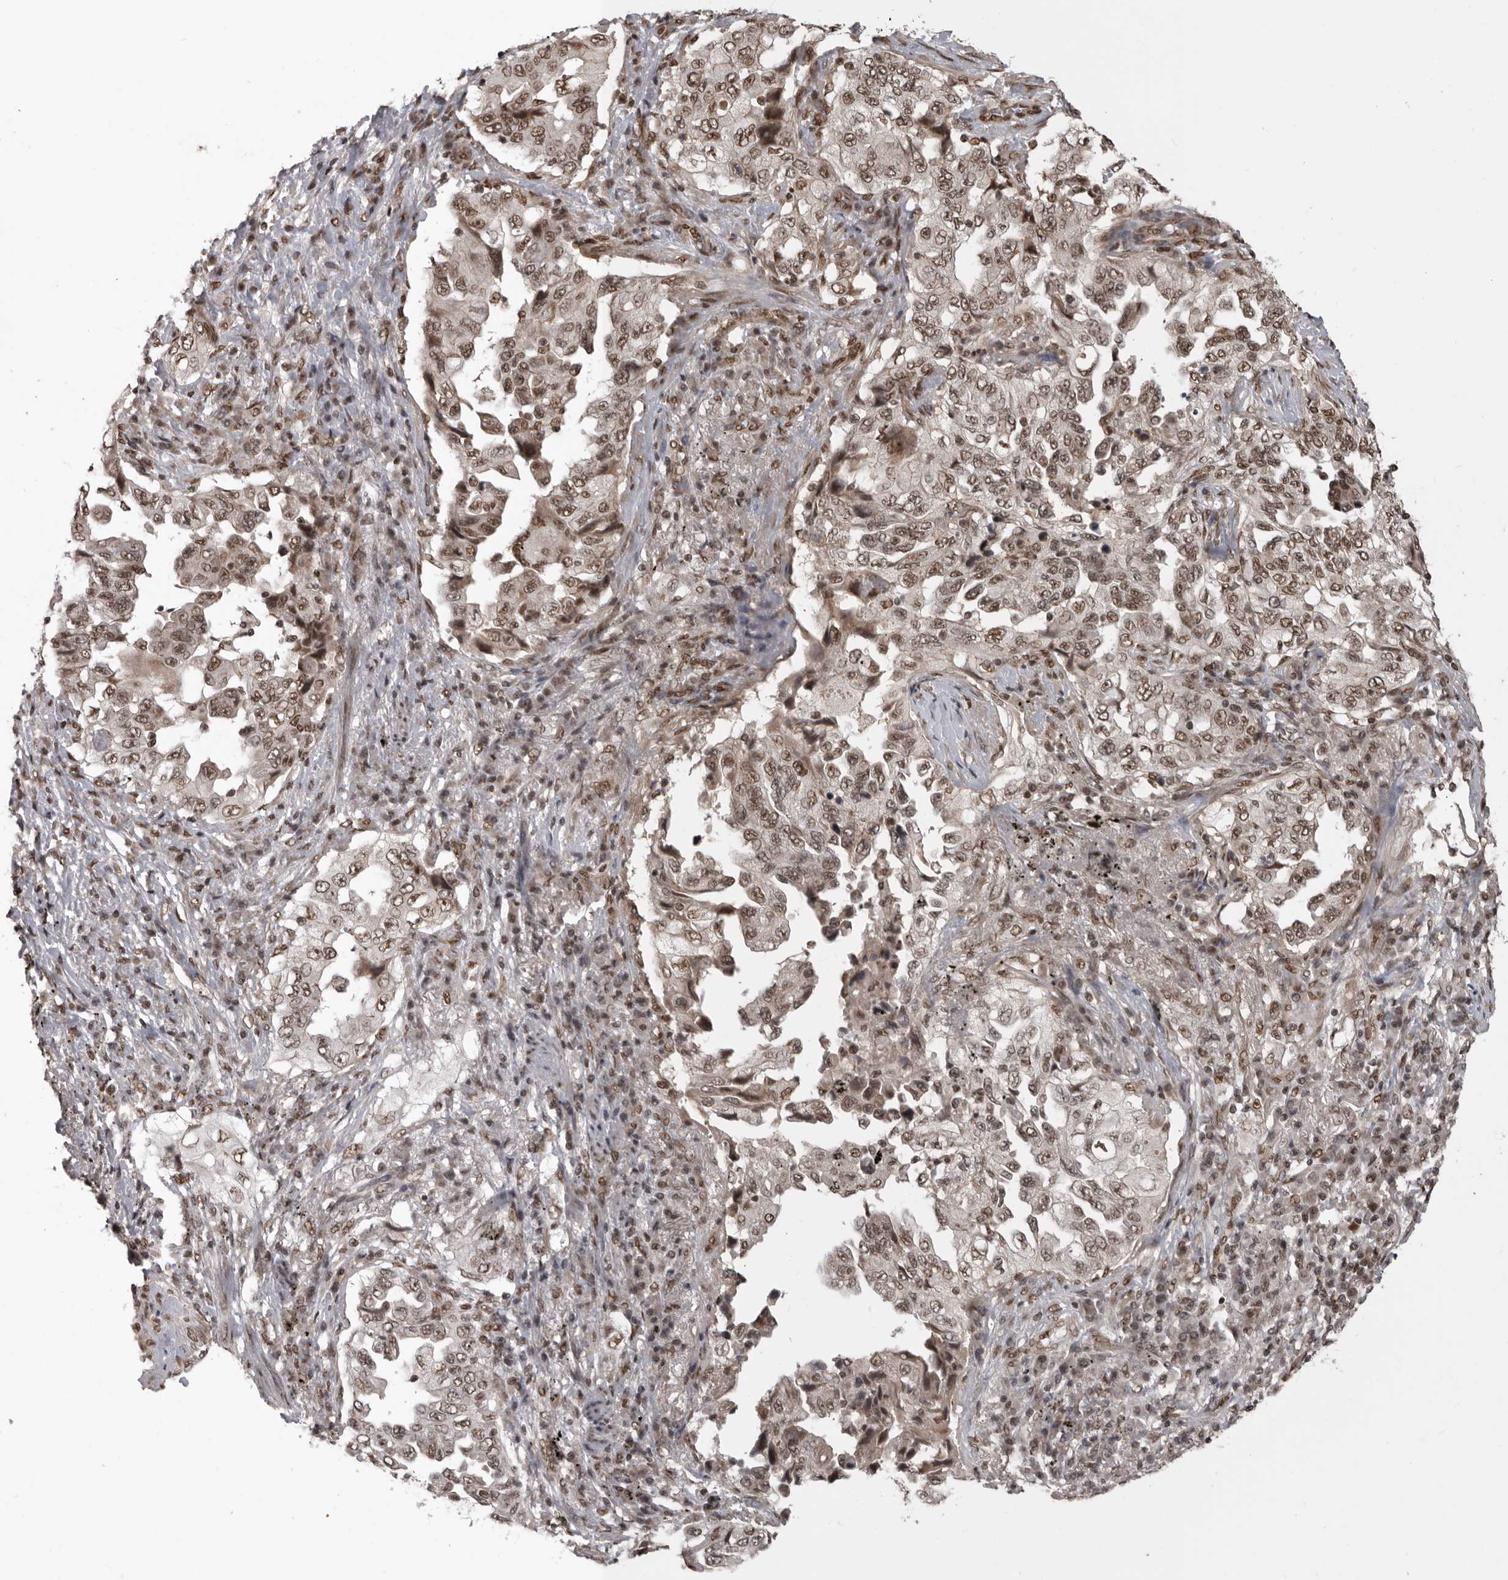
{"staining": {"intensity": "moderate", "quantity": ">75%", "location": "nuclear"}, "tissue": "lung cancer", "cell_type": "Tumor cells", "image_type": "cancer", "snomed": [{"axis": "morphology", "description": "Adenocarcinoma, NOS"}, {"axis": "topography", "description": "Lung"}], "caption": "This histopathology image exhibits IHC staining of human lung cancer (adenocarcinoma), with medium moderate nuclear expression in about >75% of tumor cells.", "gene": "CBLL1", "patient": {"sex": "female", "age": 51}}